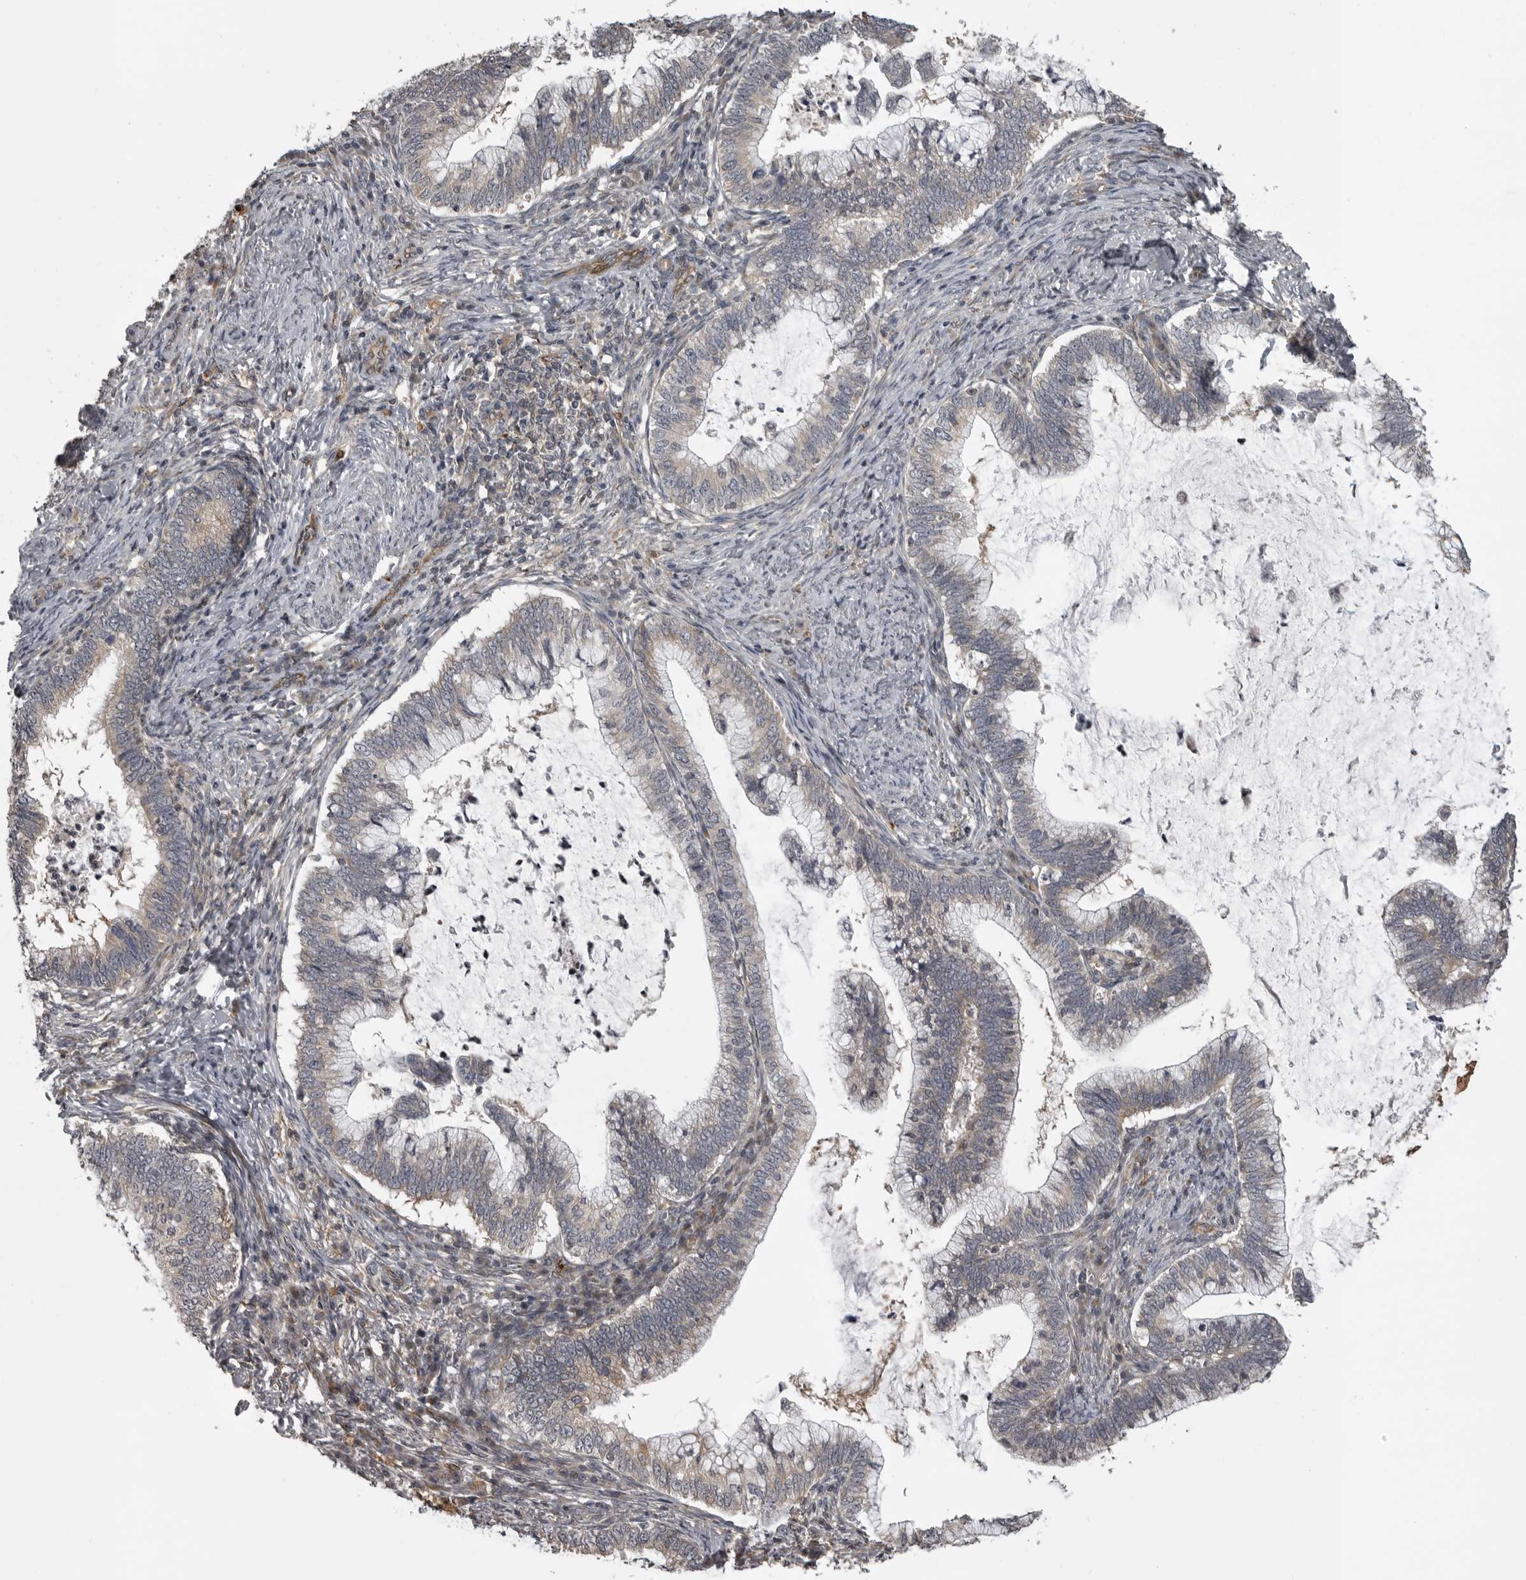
{"staining": {"intensity": "negative", "quantity": "none", "location": "none"}, "tissue": "cervical cancer", "cell_type": "Tumor cells", "image_type": "cancer", "snomed": [{"axis": "morphology", "description": "Adenocarcinoma, NOS"}, {"axis": "topography", "description": "Cervix"}], "caption": "Tumor cells are negative for protein expression in human cervical cancer (adenocarcinoma).", "gene": "ZNRF1", "patient": {"sex": "female", "age": 36}}